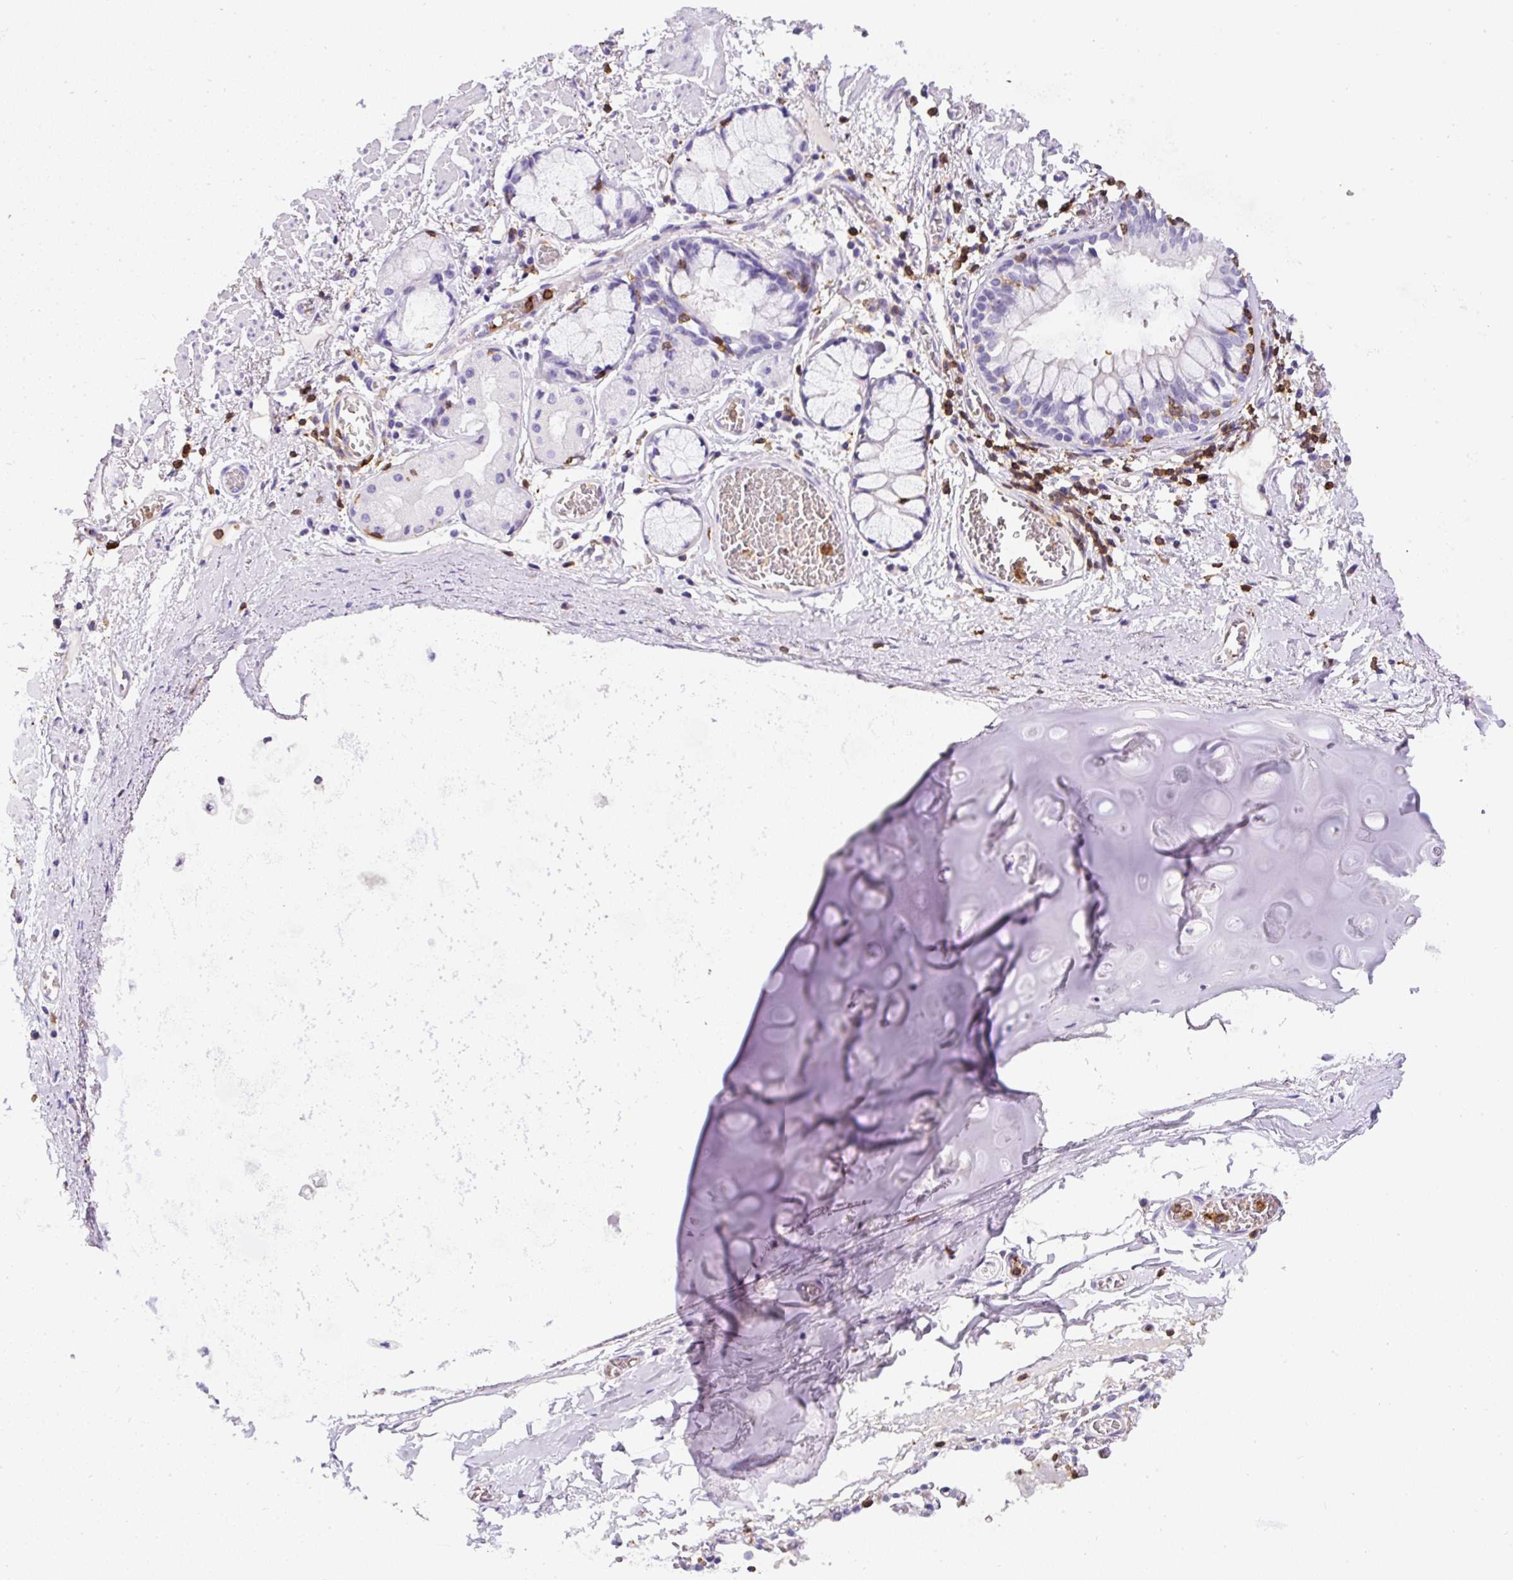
{"staining": {"intensity": "negative", "quantity": "none", "location": "none"}, "tissue": "adipose tissue", "cell_type": "Adipocytes", "image_type": "normal", "snomed": [{"axis": "morphology", "description": "Normal tissue, NOS"}, {"axis": "morphology", "description": "Degeneration, NOS"}, {"axis": "topography", "description": "Cartilage tissue"}, {"axis": "topography", "description": "Lung"}], "caption": "Protein analysis of normal adipose tissue demonstrates no significant staining in adipocytes. Brightfield microscopy of immunohistochemistry (IHC) stained with DAB (3,3'-diaminobenzidine) (brown) and hematoxylin (blue), captured at high magnification.", "gene": "FAM228B", "patient": {"sex": "female", "age": 61}}